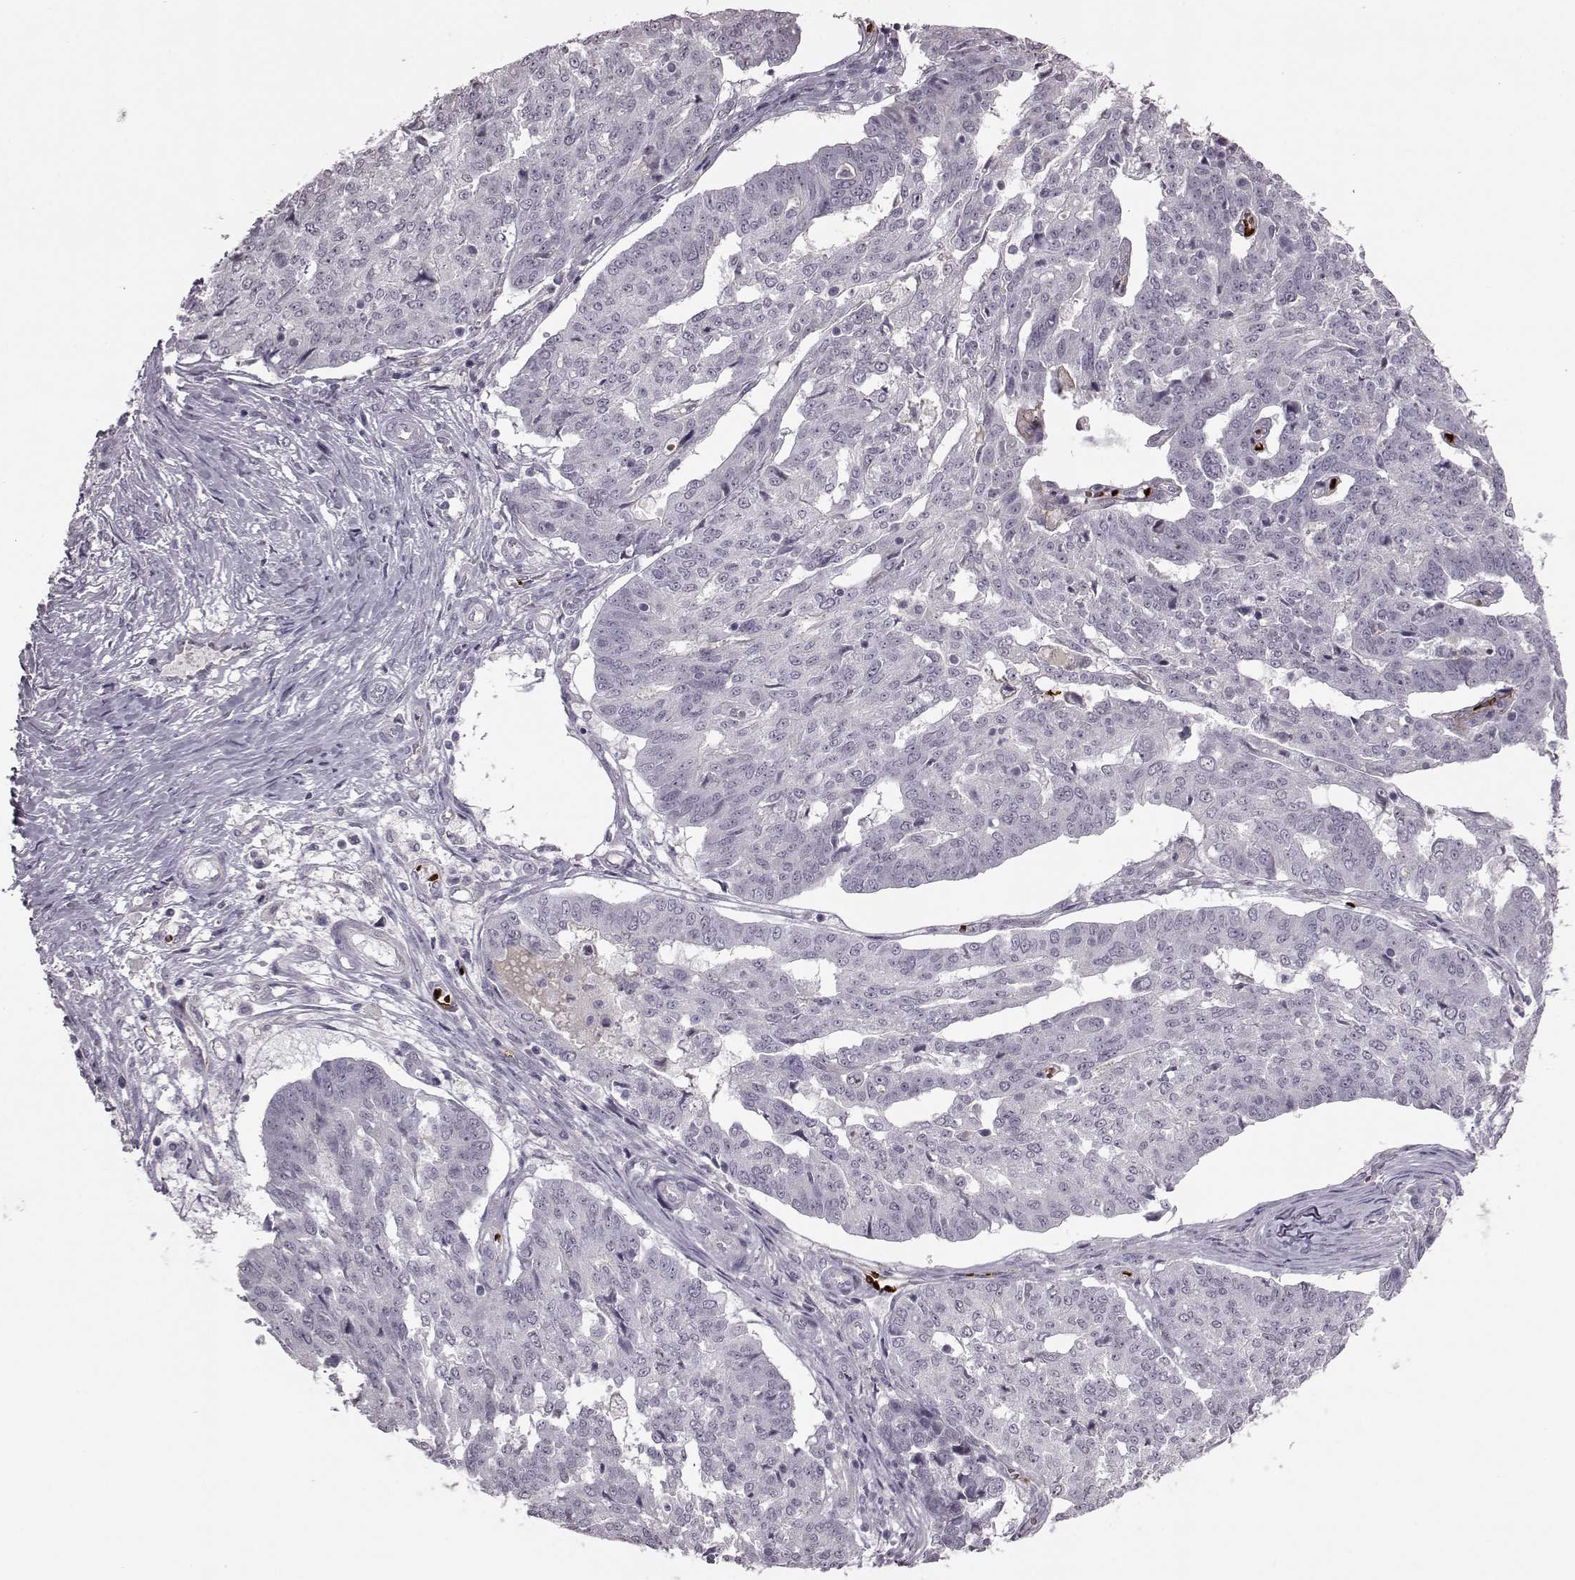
{"staining": {"intensity": "negative", "quantity": "none", "location": "none"}, "tissue": "ovarian cancer", "cell_type": "Tumor cells", "image_type": "cancer", "snomed": [{"axis": "morphology", "description": "Cystadenocarcinoma, serous, NOS"}, {"axis": "topography", "description": "Ovary"}], "caption": "An IHC micrograph of ovarian cancer (serous cystadenocarcinoma) is shown. There is no staining in tumor cells of ovarian cancer (serous cystadenocarcinoma). (Brightfield microscopy of DAB immunohistochemistry (IHC) at high magnification).", "gene": "PROP1", "patient": {"sex": "female", "age": 67}}